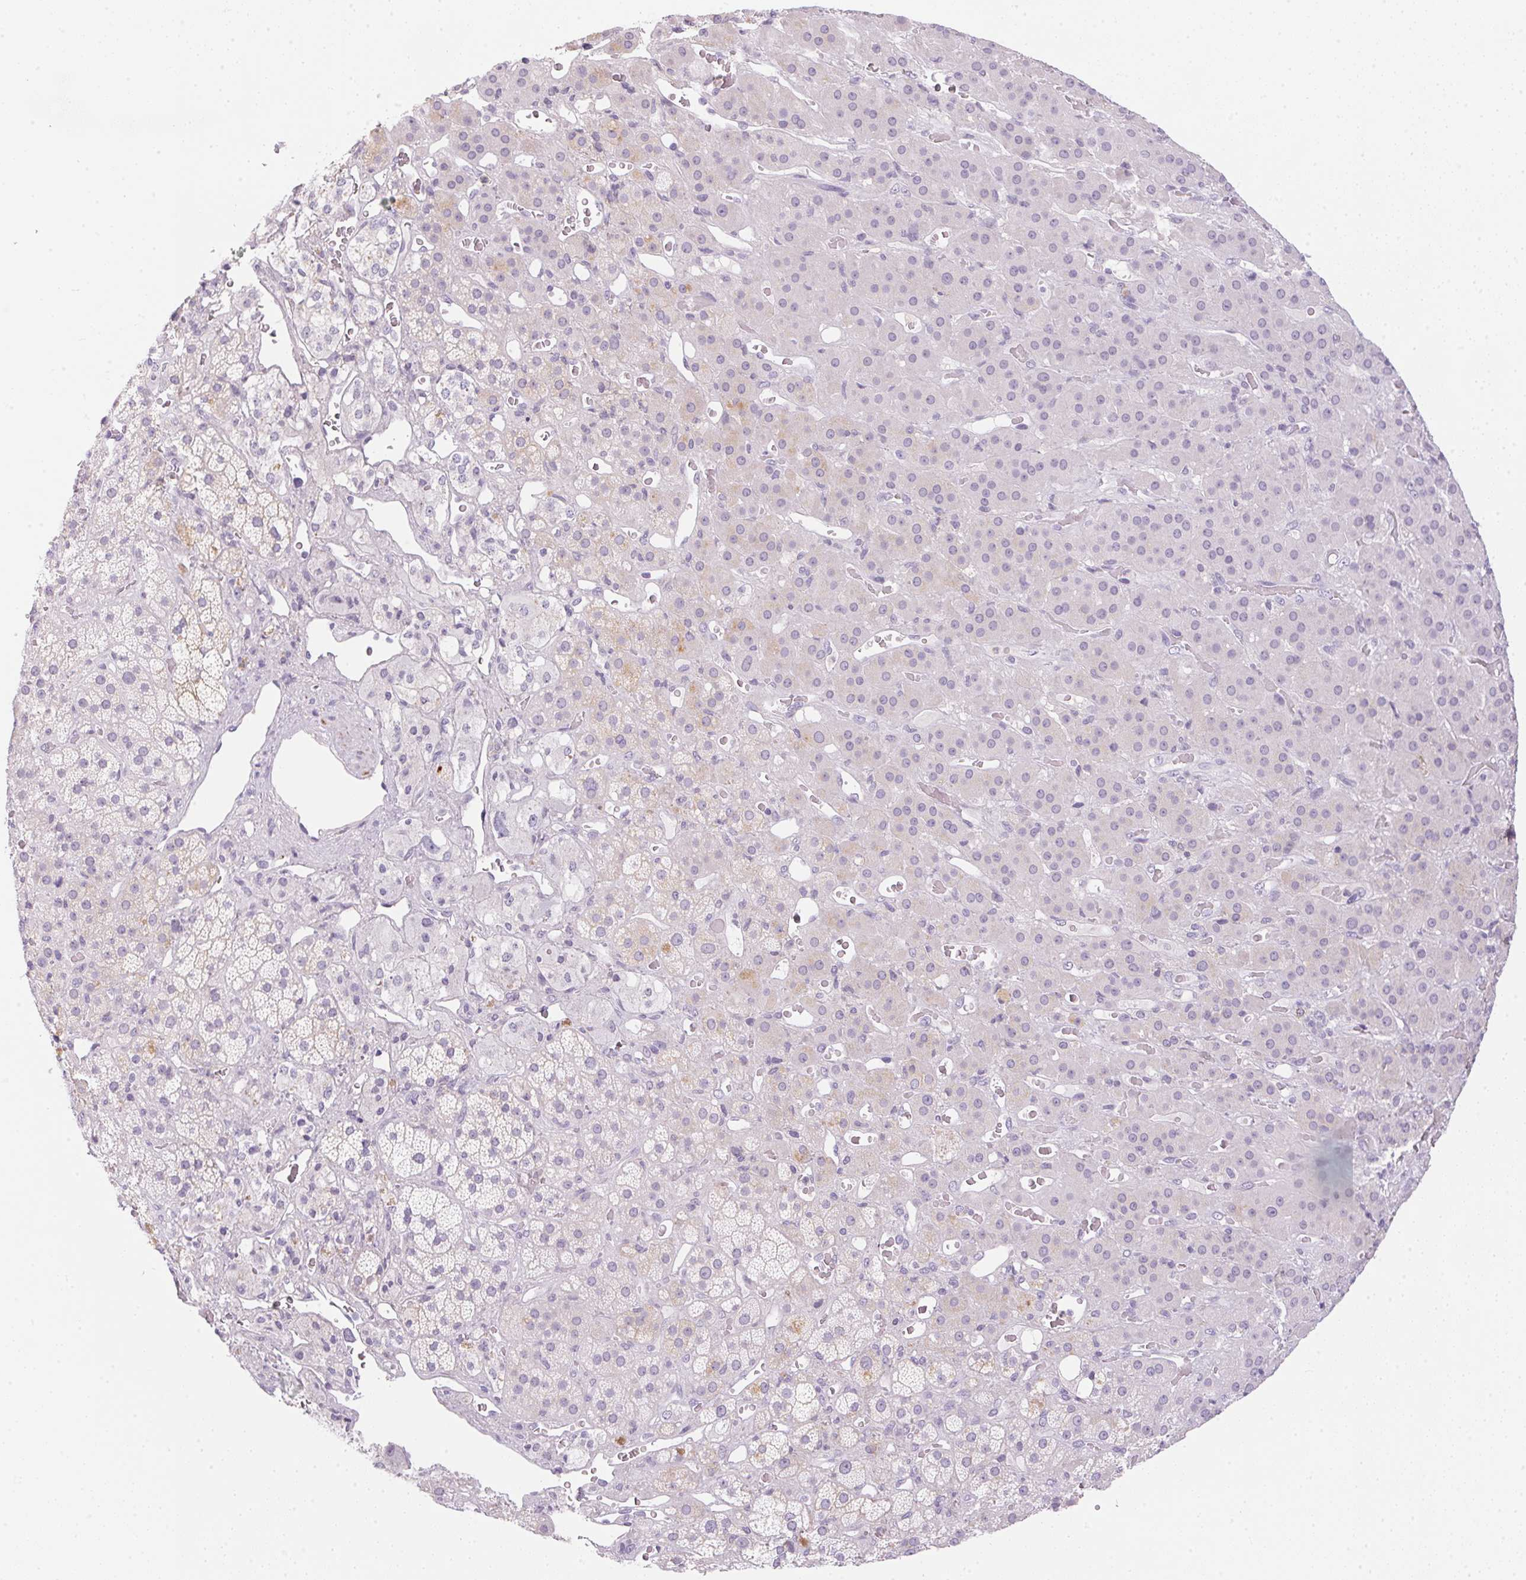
{"staining": {"intensity": "weak", "quantity": "<25%", "location": "cytoplasmic/membranous"}, "tissue": "adrenal gland", "cell_type": "Glandular cells", "image_type": "normal", "snomed": [{"axis": "morphology", "description": "Normal tissue, NOS"}, {"axis": "topography", "description": "Adrenal gland"}], "caption": "Immunohistochemistry of unremarkable adrenal gland shows no positivity in glandular cells.", "gene": "ECPAS", "patient": {"sex": "male", "age": 57}}